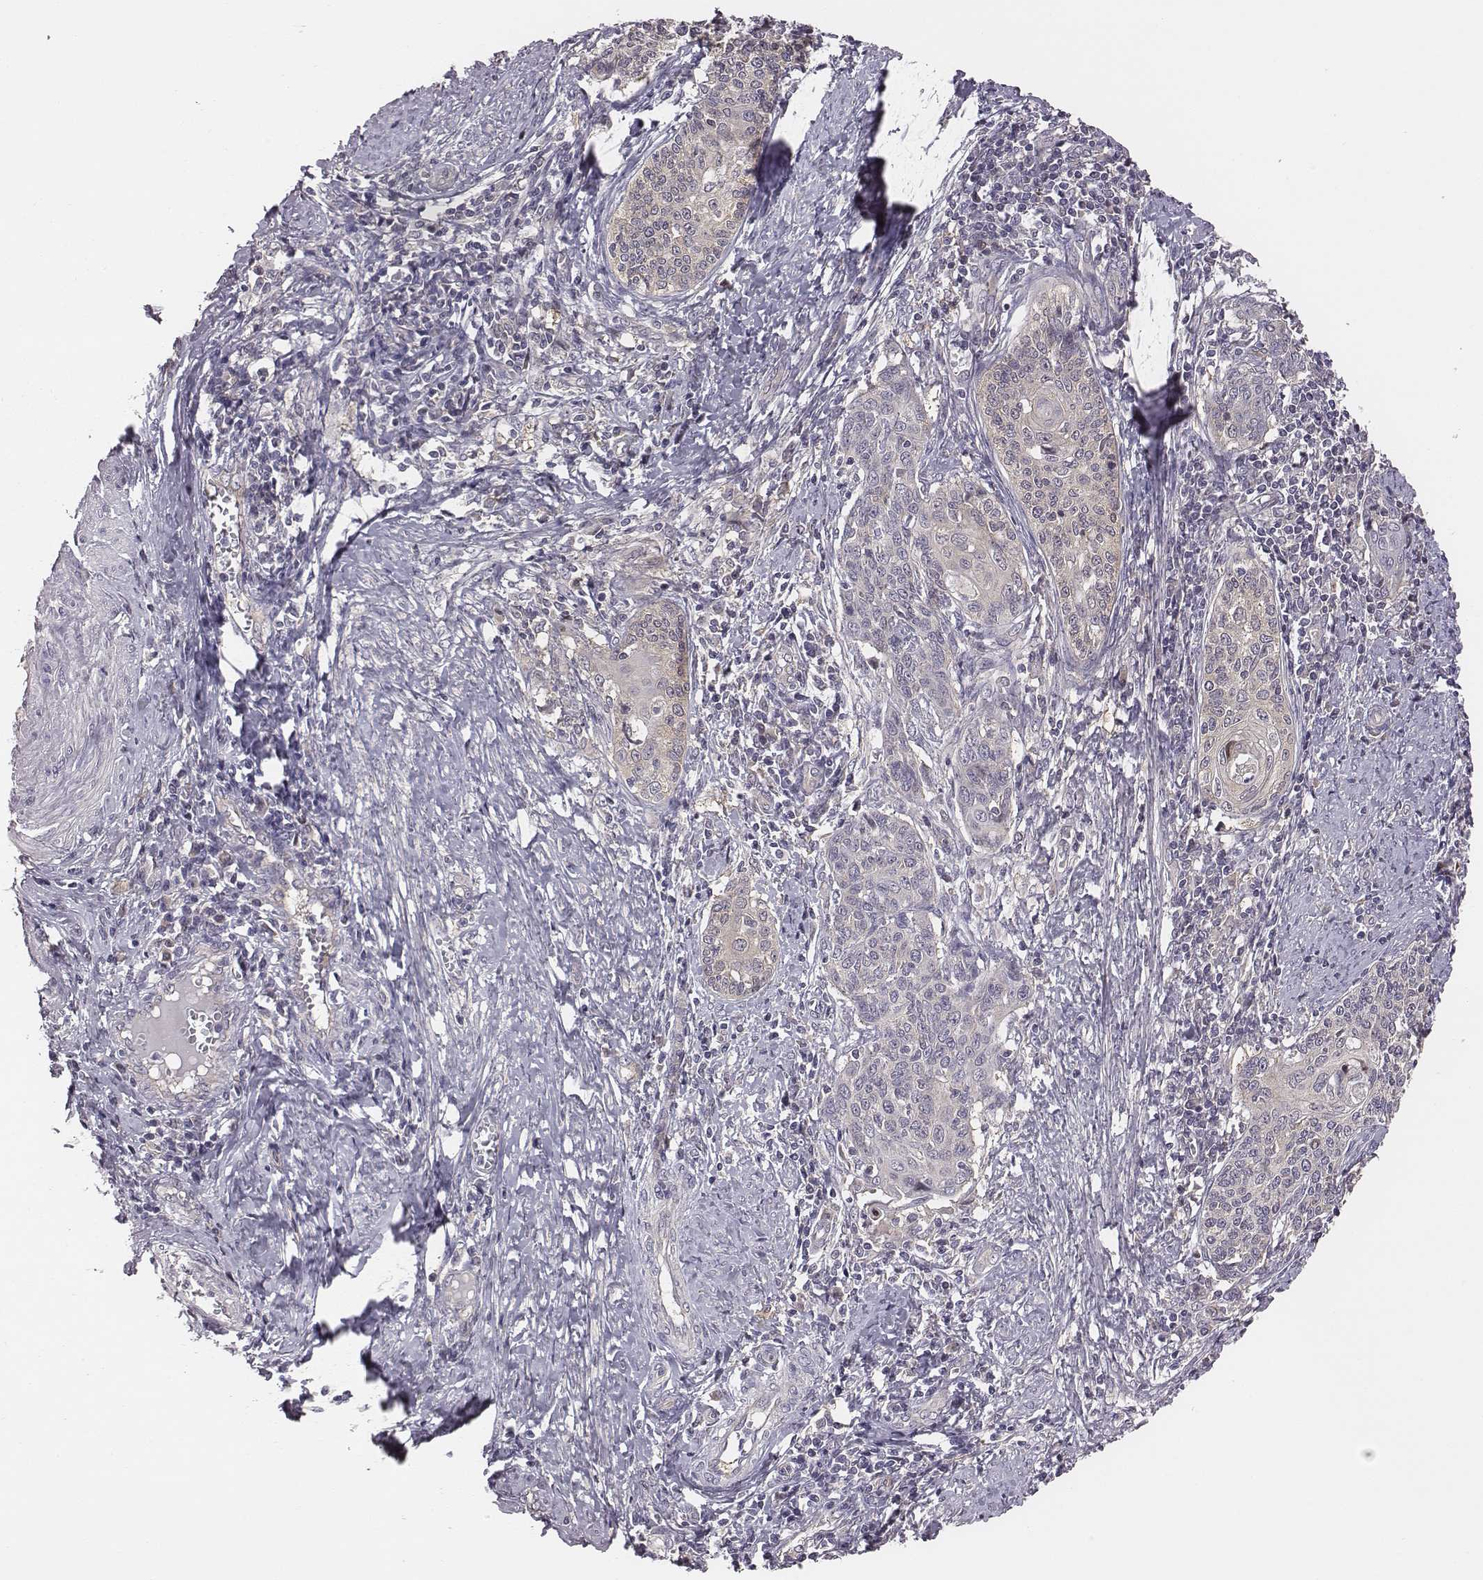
{"staining": {"intensity": "negative", "quantity": "none", "location": "none"}, "tissue": "cervical cancer", "cell_type": "Tumor cells", "image_type": "cancer", "snomed": [{"axis": "morphology", "description": "Squamous cell carcinoma, NOS"}, {"axis": "topography", "description": "Cervix"}], "caption": "The IHC histopathology image has no significant positivity in tumor cells of squamous cell carcinoma (cervical) tissue. The staining was performed using DAB (3,3'-diaminobenzidine) to visualize the protein expression in brown, while the nuclei were stained in blue with hematoxylin (Magnification: 20x).", "gene": "SMURF2", "patient": {"sex": "female", "age": 39}}